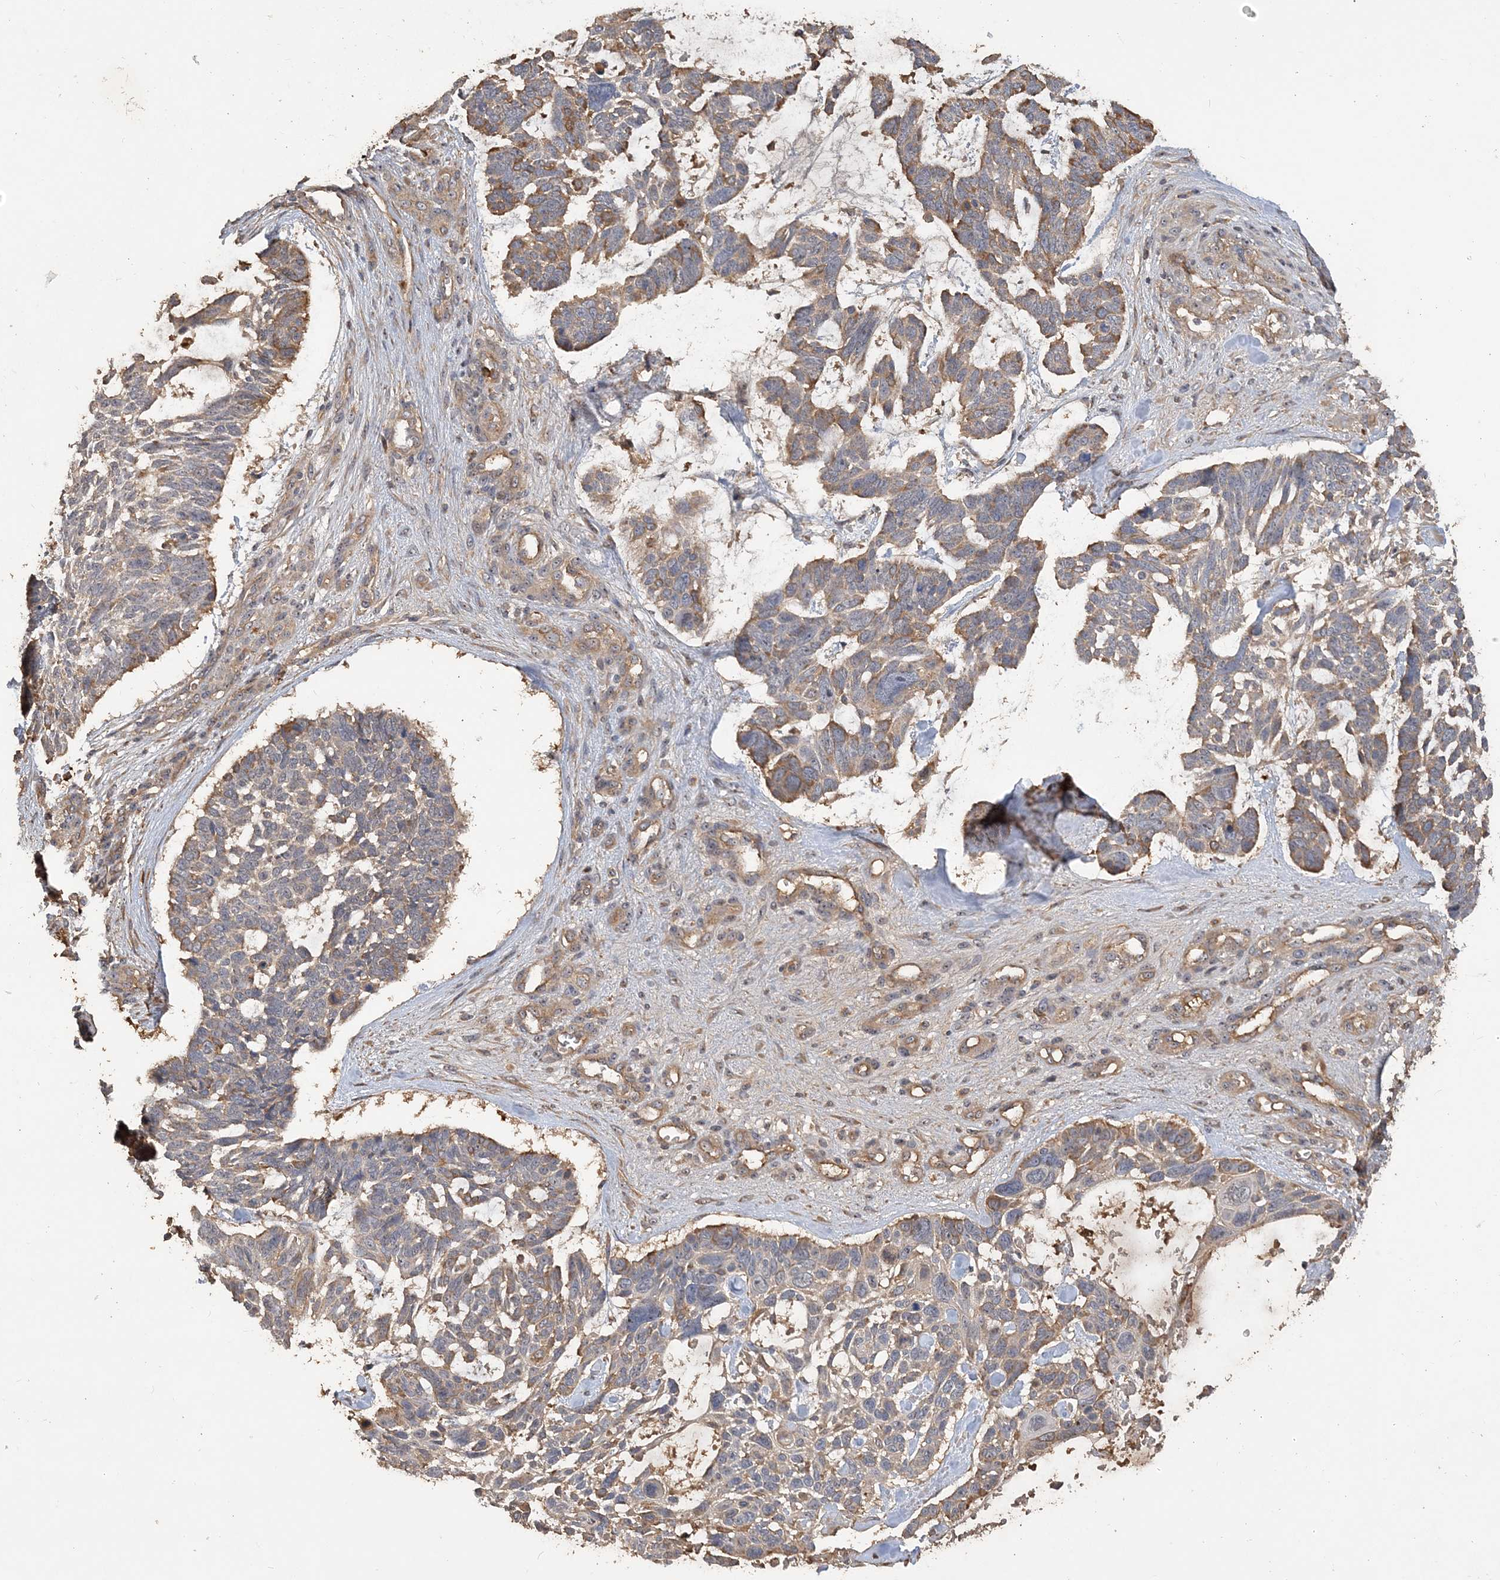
{"staining": {"intensity": "moderate", "quantity": "25%-75%", "location": "cytoplasmic/membranous"}, "tissue": "skin cancer", "cell_type": "Tumor cells", "image_type": "cancer", "snomed": [{"axis": "morphology", "description": "Basal cell carcinoma"}, {"axis": "topography", "description": "Skin"}], "caption": "Tumor cells show medium levels of moderate cytoplasmic/membranous staining in approximately 25%-75% of cells in human basal cell carcinoma (skin).", "gene": "GRINA", "patient": {"sex": "male", "age": 88}}